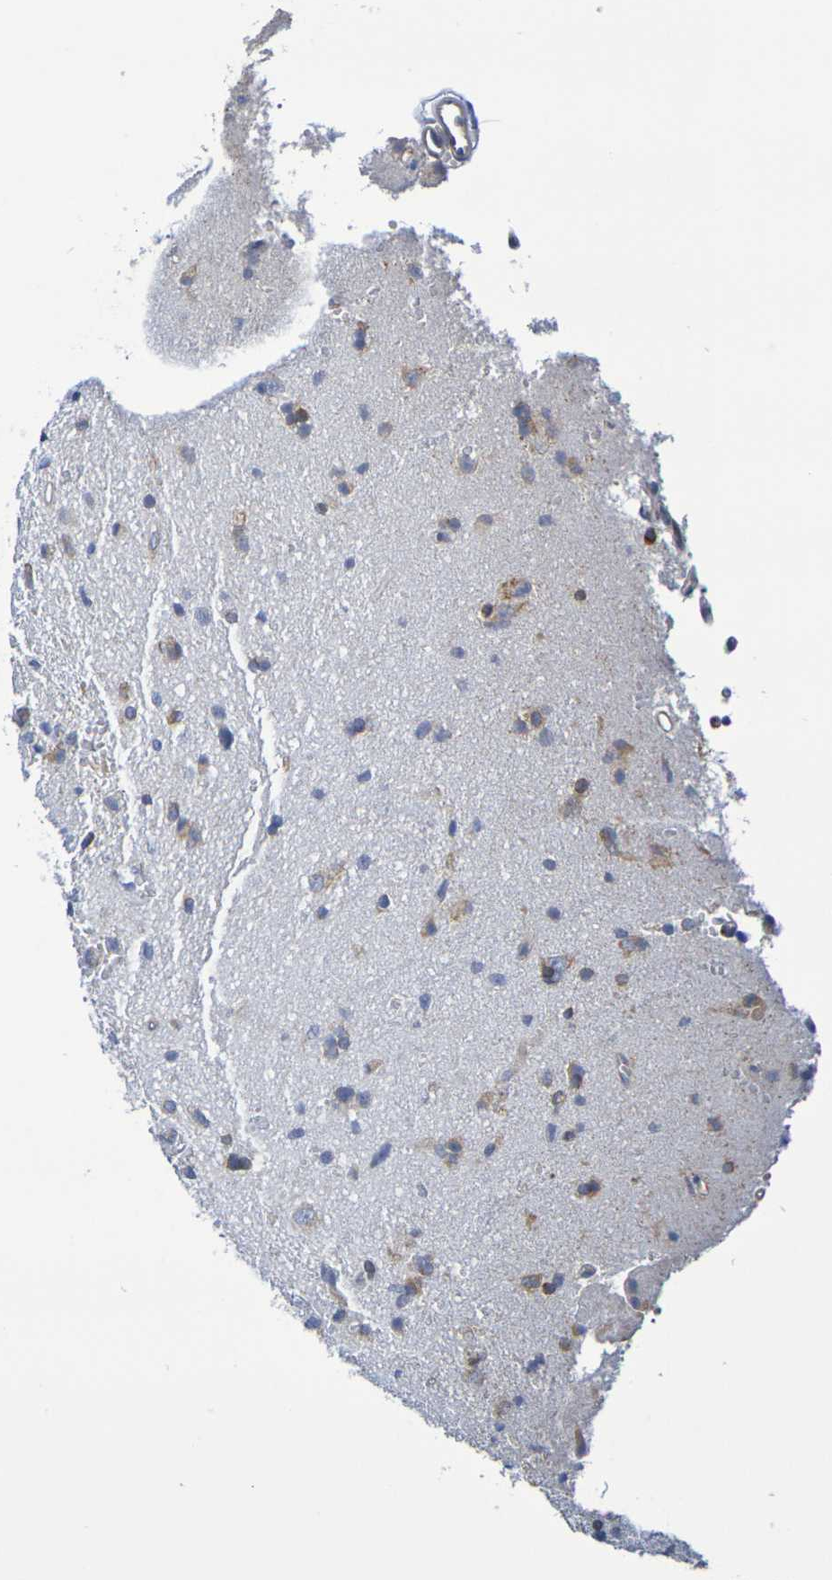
{"staining": {"intensity": "moderate", "quantity": "25%-75%", "location": "cytoplasmic/membranous"}, "tissue": "glioma", "cell_type": "Tumor cells", "image_type": "cancer", "snomed": [{"axis": "morphology", "description": "Glioma, malignant, High grade"}, {"axis": "topography", "description": "Brain"}], "caption": "Moderate cytoplasmic/membranous positivity is appreciated in approximately 25%-75% of tumor cells in malignant glioma (high-grade). (IHC, brightfield microscopy, high magnification).", "gene": "TMCC3", "patient": {"sex": "male", "age": 47}}